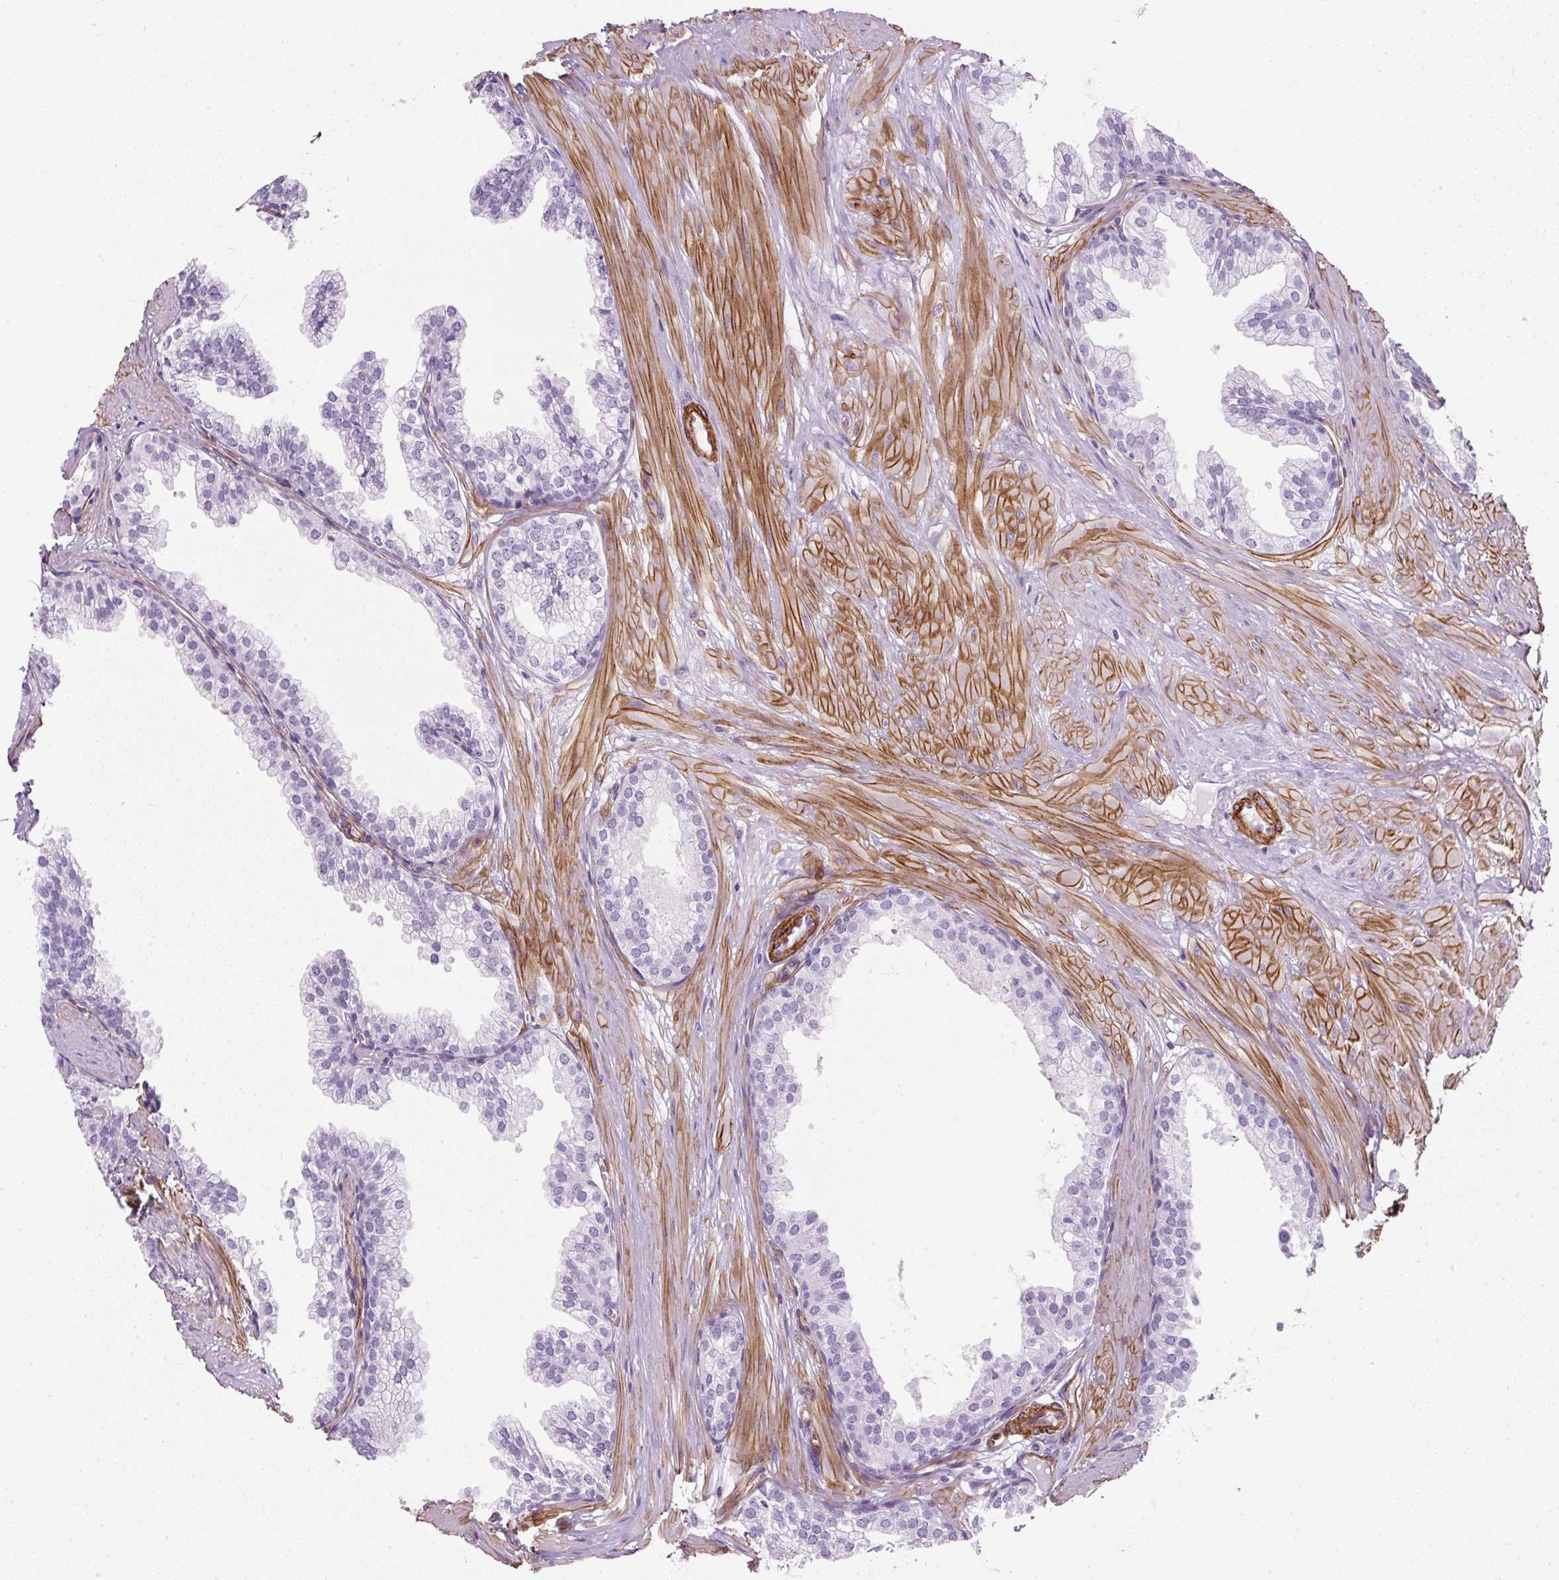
{"staining": {"intensity": "negative", "quantity": "none", "location": "none"}, "tissue": "prostate", "cell_type": "Glandular cells", "image_type": "normal", "snomed": [{"axis": "morphology", "description": "Normal tissue, NOS"}, {"axis": "topography", "description": "Prostate"}, {"axis": "topography", "description": "Peripheral nerve tissue"}], "caption": "An IHC micrograph of benign prostate is shown. There is no staining in glandular cells of prostate.", "gene": "CAVIN3", "patient": {"sex": "male", "age": 55}}